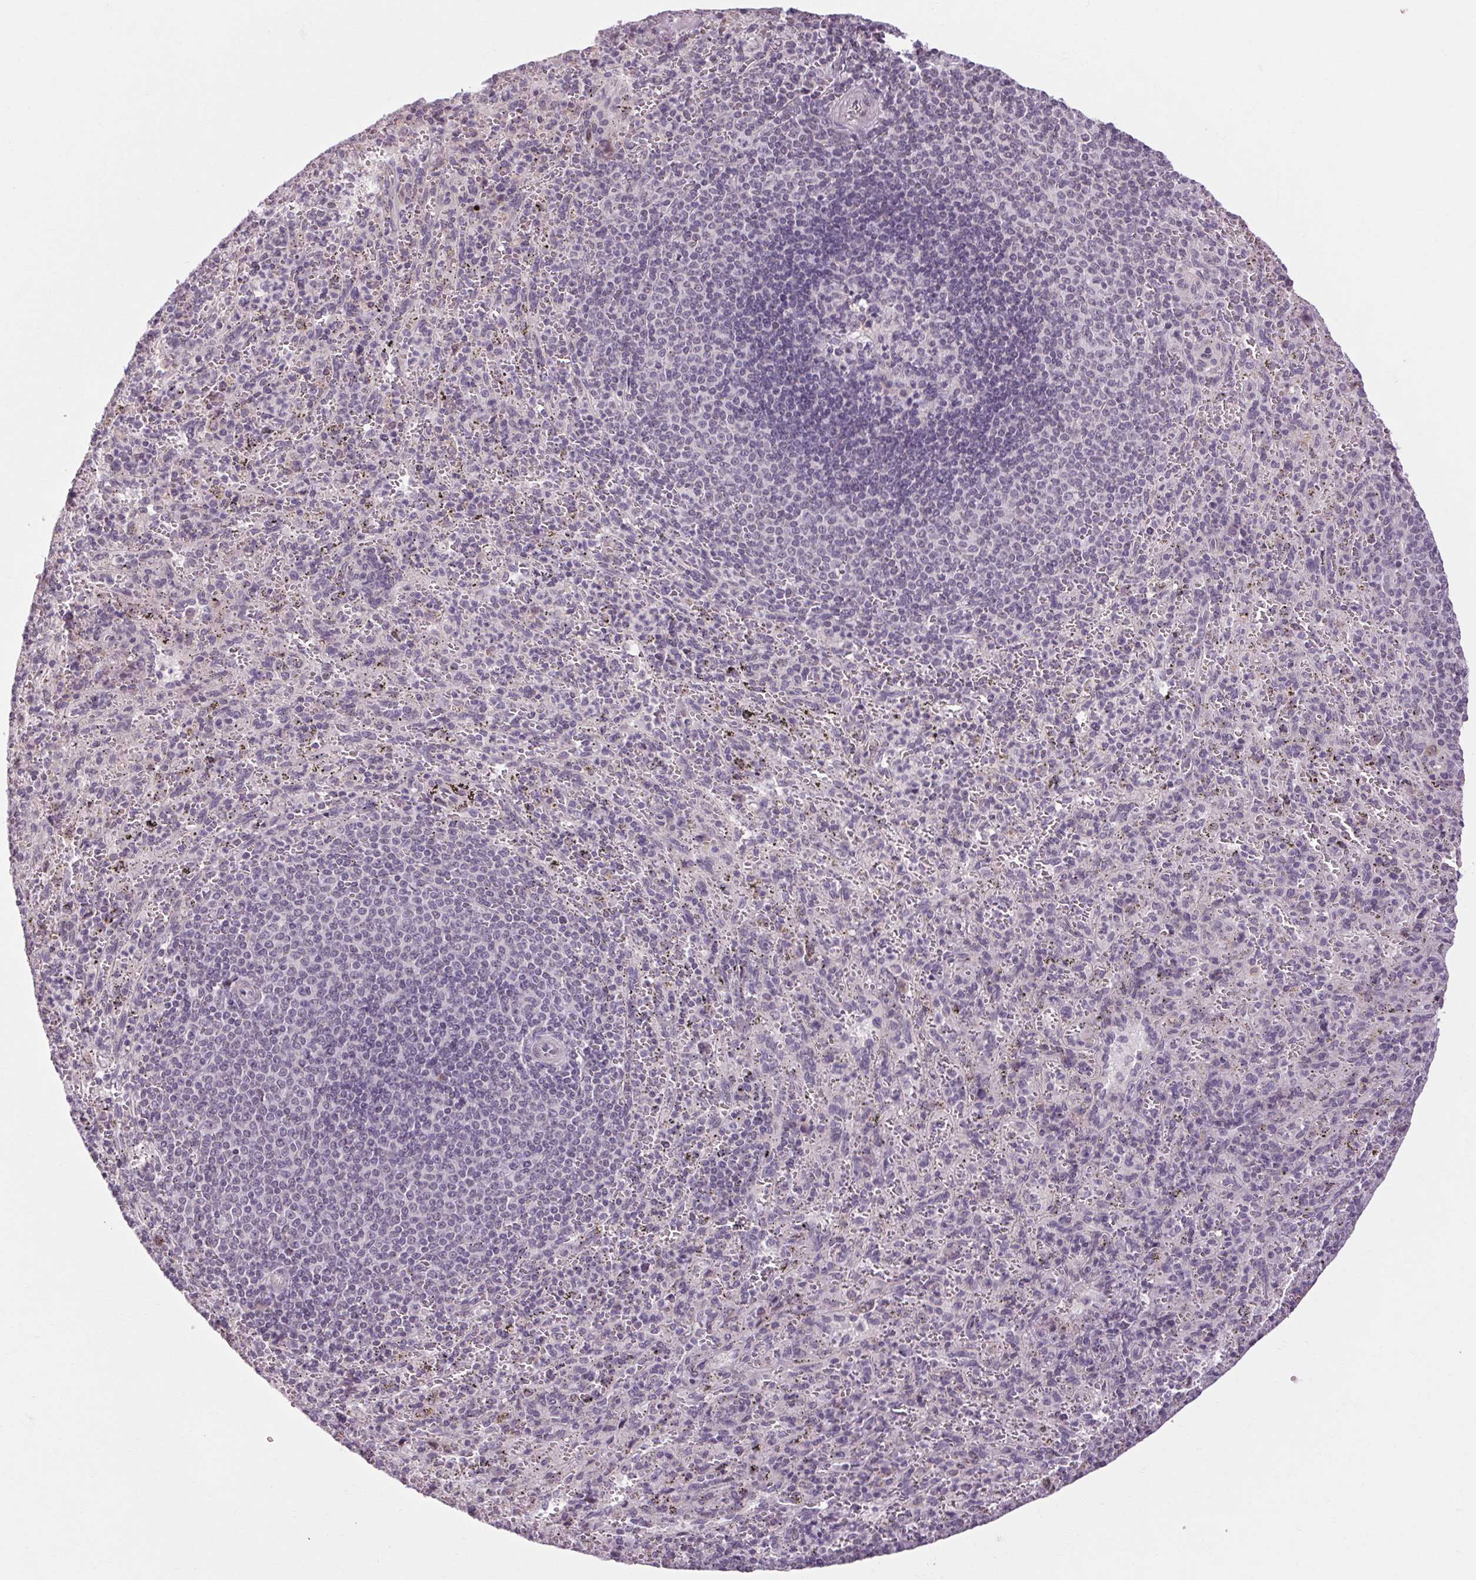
{"staining": {"intensity": "negative", "quantity": "none", "location": "none"}, "tissue": "spleen", "cell_type": "Cells in red pulp", "image_type": "normal", "snomed": [{"axis": "morphology", "description": "Normal tissue, NOS"}, {"axis": "topography", "description": "Spleen"}], "caption": "The histopathology image shows no staining of cells in red pulp in benign spleen. Brightfield microscopy of immunohistochemistry (IHC) stained with DAB (brown) and hematoxylin (blue), captured at high magnification.", "gene": "KLHL40", "patient": {"sex": "male", "age": 57}}